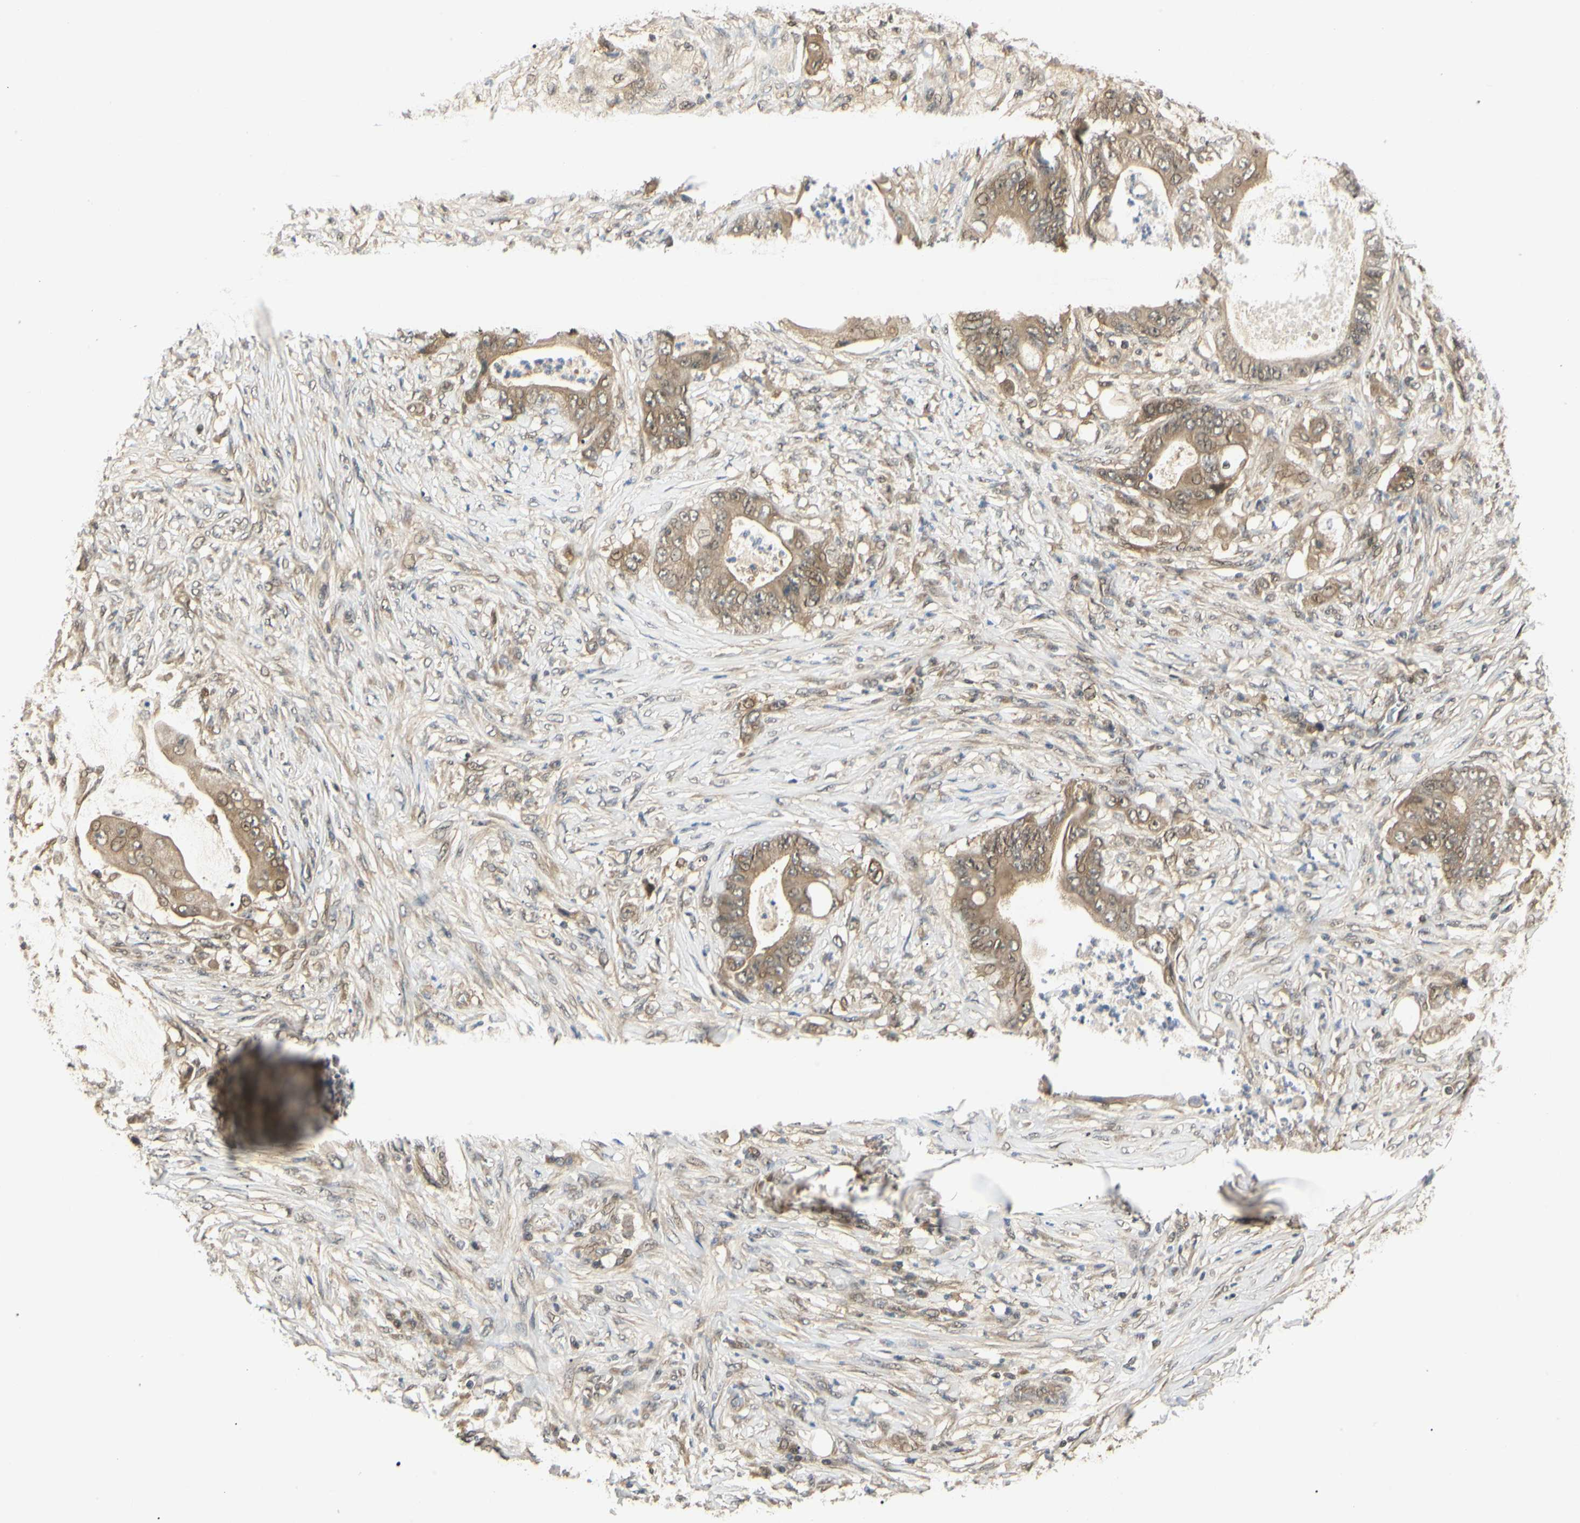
{"staining": {"intensity": "moderate", "quantity": ">75%", "location": "cytoplasmic/membranous,nuclear"}, "tissue": "stomach cancer", "cell_type": "Tumor cells", "image_type": "cancer", "snomed": [{"axis": "morphology", "description": "Adenocarcinoma, NOS"}, {"axis": "topography", "description": "Stomach"}], "caption": "Tumor cells display moderate cytoplasmic/membranous and nuclear expression in approximately >75% of cells in stomach cancer (adenocarcinoma).", "gene": "UBE2Z", "patient": {"sex": "female", "age": 73}}